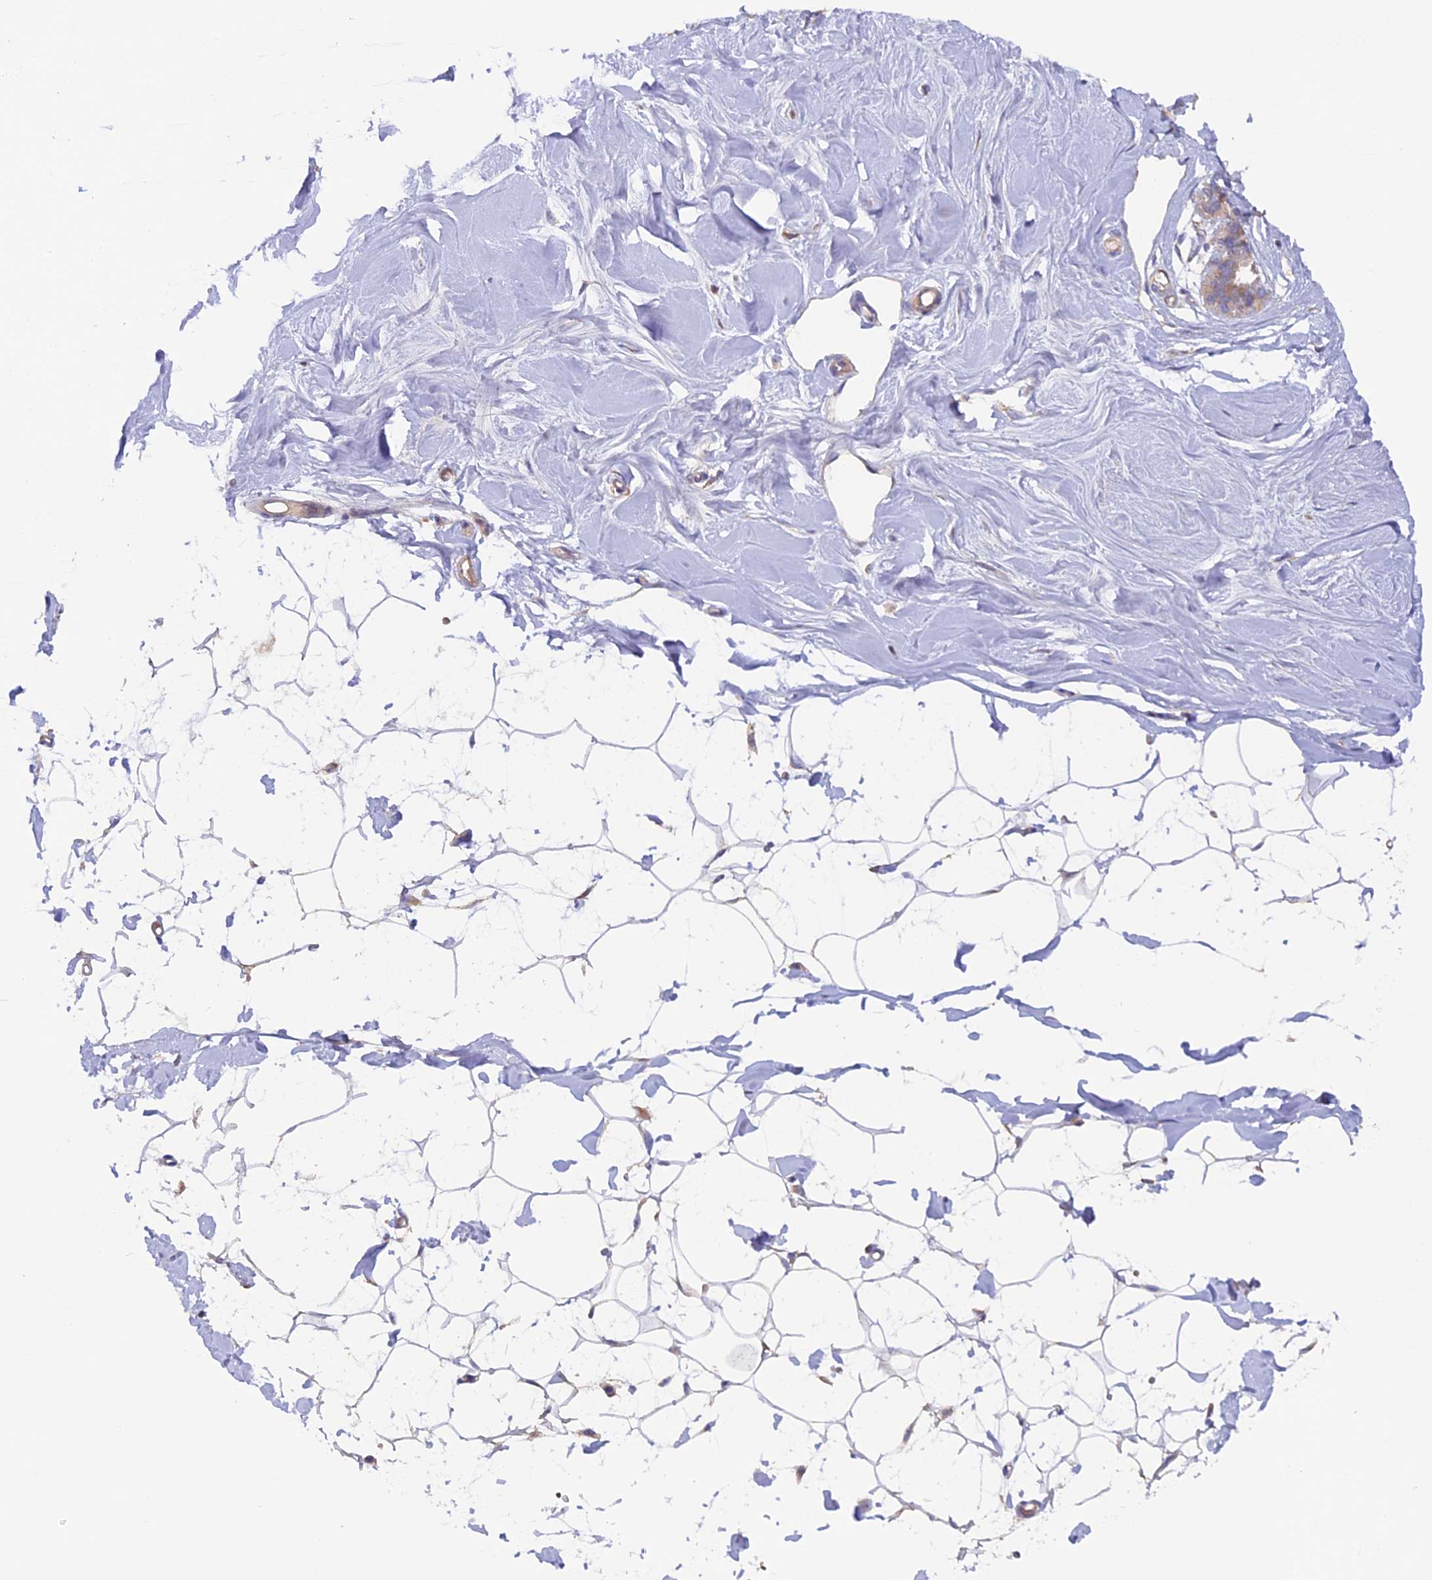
{"staining": {"intensity": "negative", "quantity": "none", "location": "none"}, "tissue": "breast", "cell_type": "Adipocytes", "image_type": "normal", "snomed": [{"axis": "morphology", "description": "Normal tissue, NOS"}, {"axis": "topography", "description": "Breast"}], "caption": "Immunohistochemical staining of unremarkable human breast shows no significant staining in adipocytes.", "gene": "DUS3L", "patient": {"sex": "female", "age": 27}}